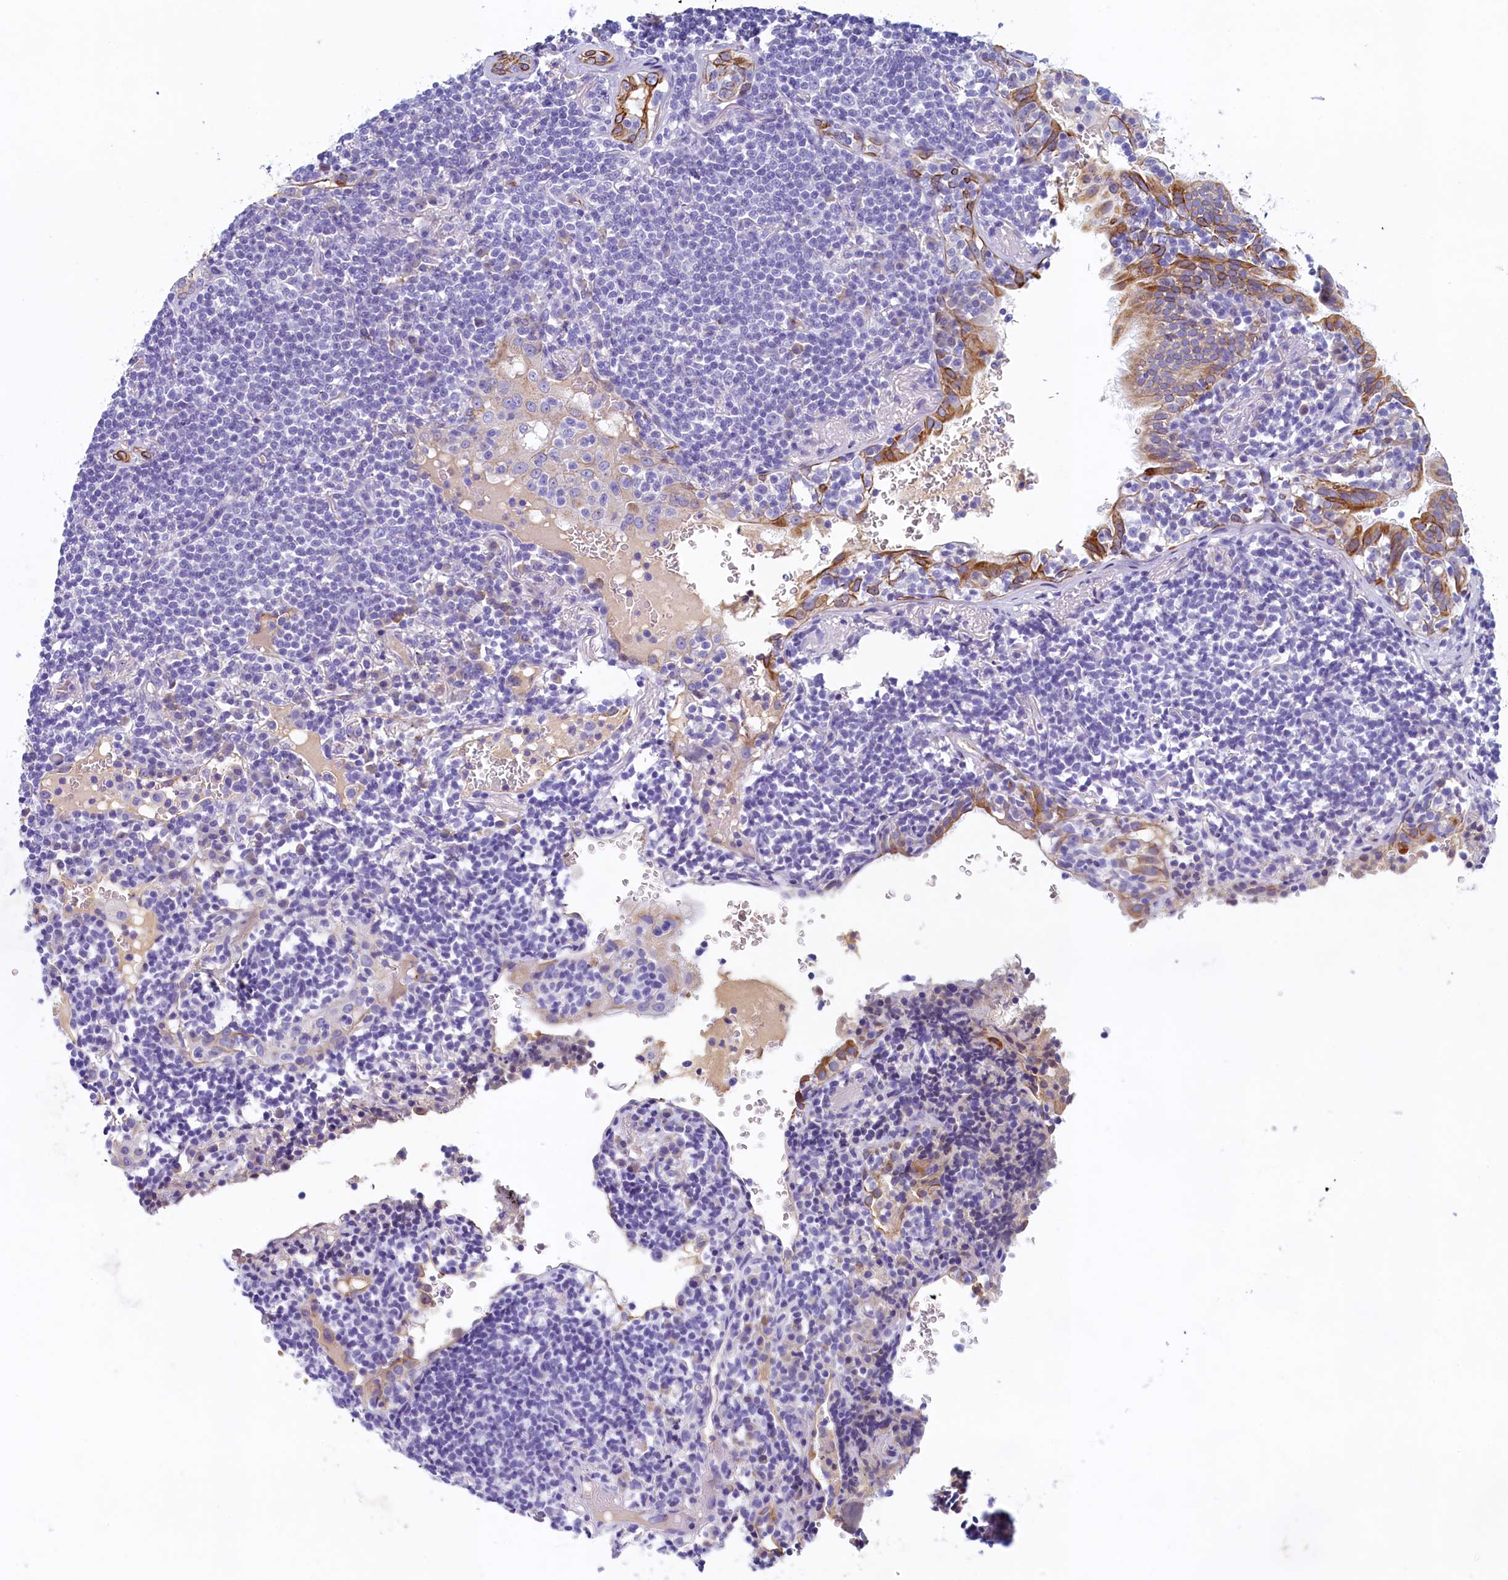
{"staining": {"intensity": "negative", "quantity": "none", "location": "none"}, "tissue": "lymphoma", "cell_type": "Tumor cells", "image_type": "cancer", "snomed": [{"axis": "morphology", "description": "Malignant lymphoma, non-Hodgkin's type, Low grade"}, {"axis": "topography", "description": "Lung"}], "caption": "Protein analysis of low-grade malignant lymphoma, non-Hodgkin's type reveals no significant staining in tumor cells.", "gene": "GUCA1C", "patient": {"sex": "female", "age": 71}}